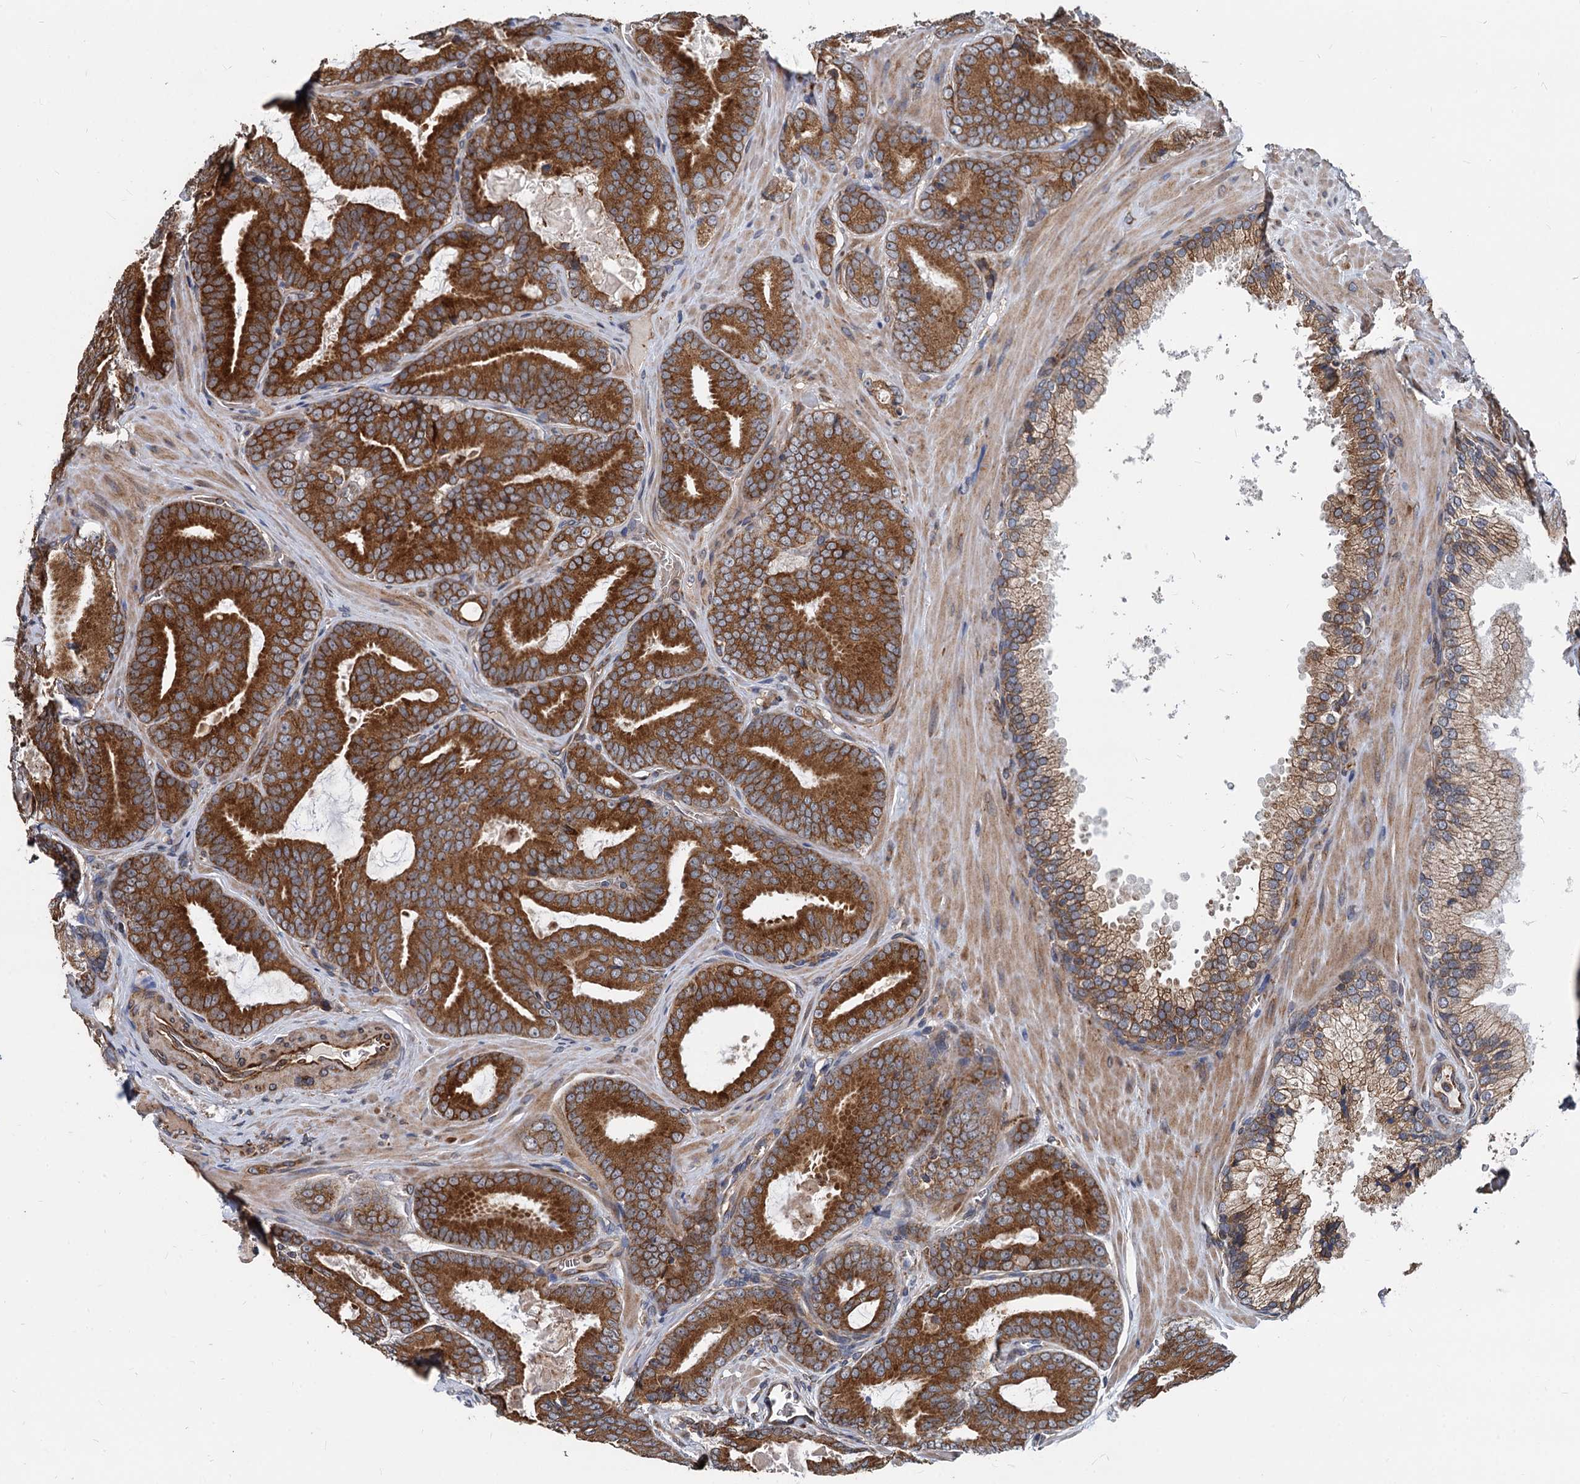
{"staining": {"intensity": "strong", "quantity": ">75%", "location": "cytoplasmic/membranous"}, "tissue": "prostate cancer", "cell_type": "Tumor cells", "image_type": "cancer", "snomed": [{"axis": "morphology", "description": "Adenocarcinoma, High grade"}, {"axis": "topography", "description": "Prostate"}], "caption": "About >75% of tumor cells in human prostate cancer show strong cytoplasmic/membranous protein expression as visualized by brown immunohistochemical staining.", "gene": "STIM1", "patient": {"sex": "male", "age": 66}}